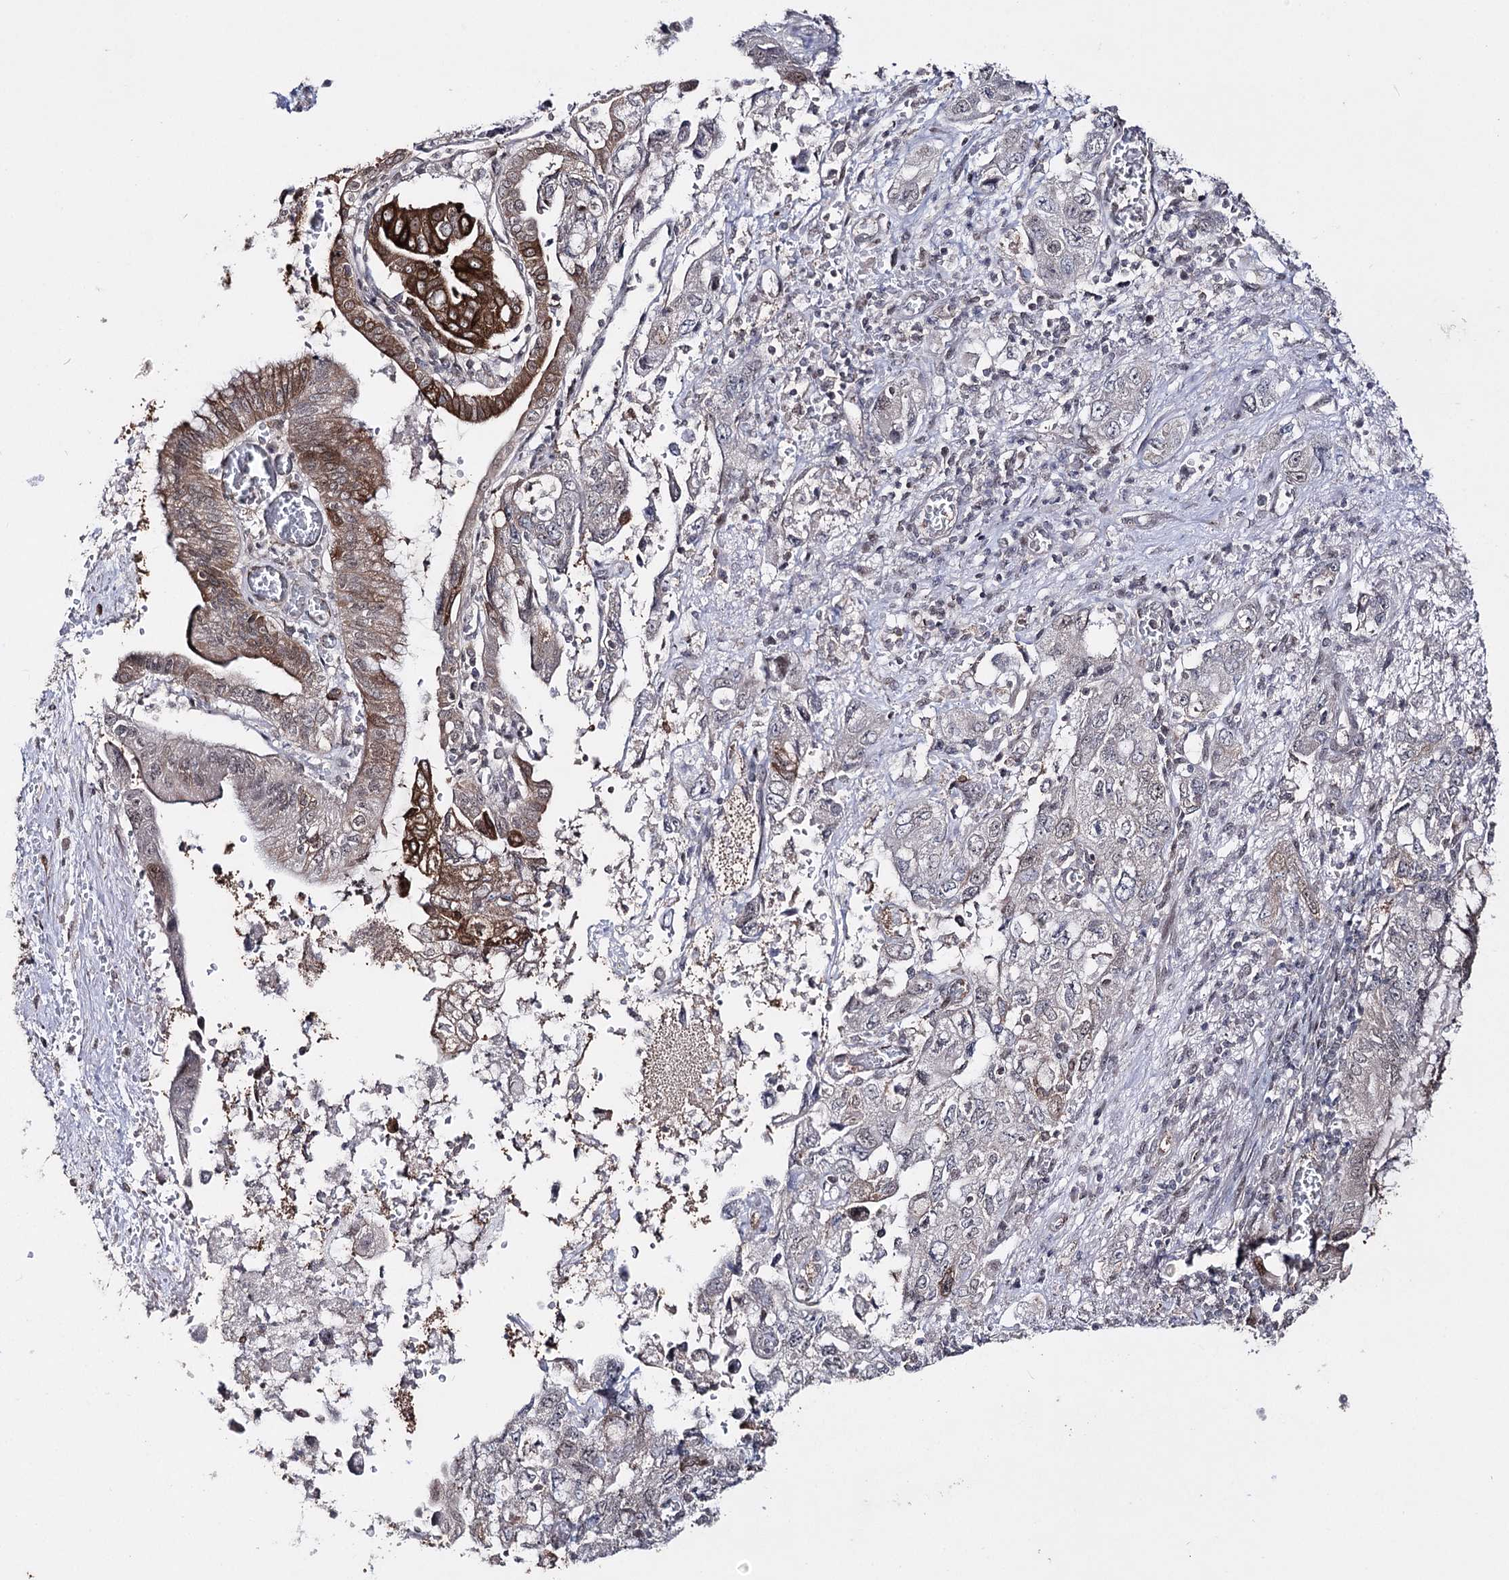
{"staining": {"intensity": "strong", "quantity": "<25%", "location": "cytoplasmic/membranous"}, "tissue": "pancreatic cancer", "cell_type": "Tumor cells", "image_type": "cancer", "snomed": [{"axis": "morphology", "description": "Adenocarcinoma, NOS"}, {"axis": "topography", "description": "Pancreas"}], "caption": "Strong cytoplasmic/membranous staining is present in about <25% of tumor cells in pancreatic cancer (adenocarcinoma).", "gene": "HSD11B2", "patient": {"sex": "female", "age": 73}}